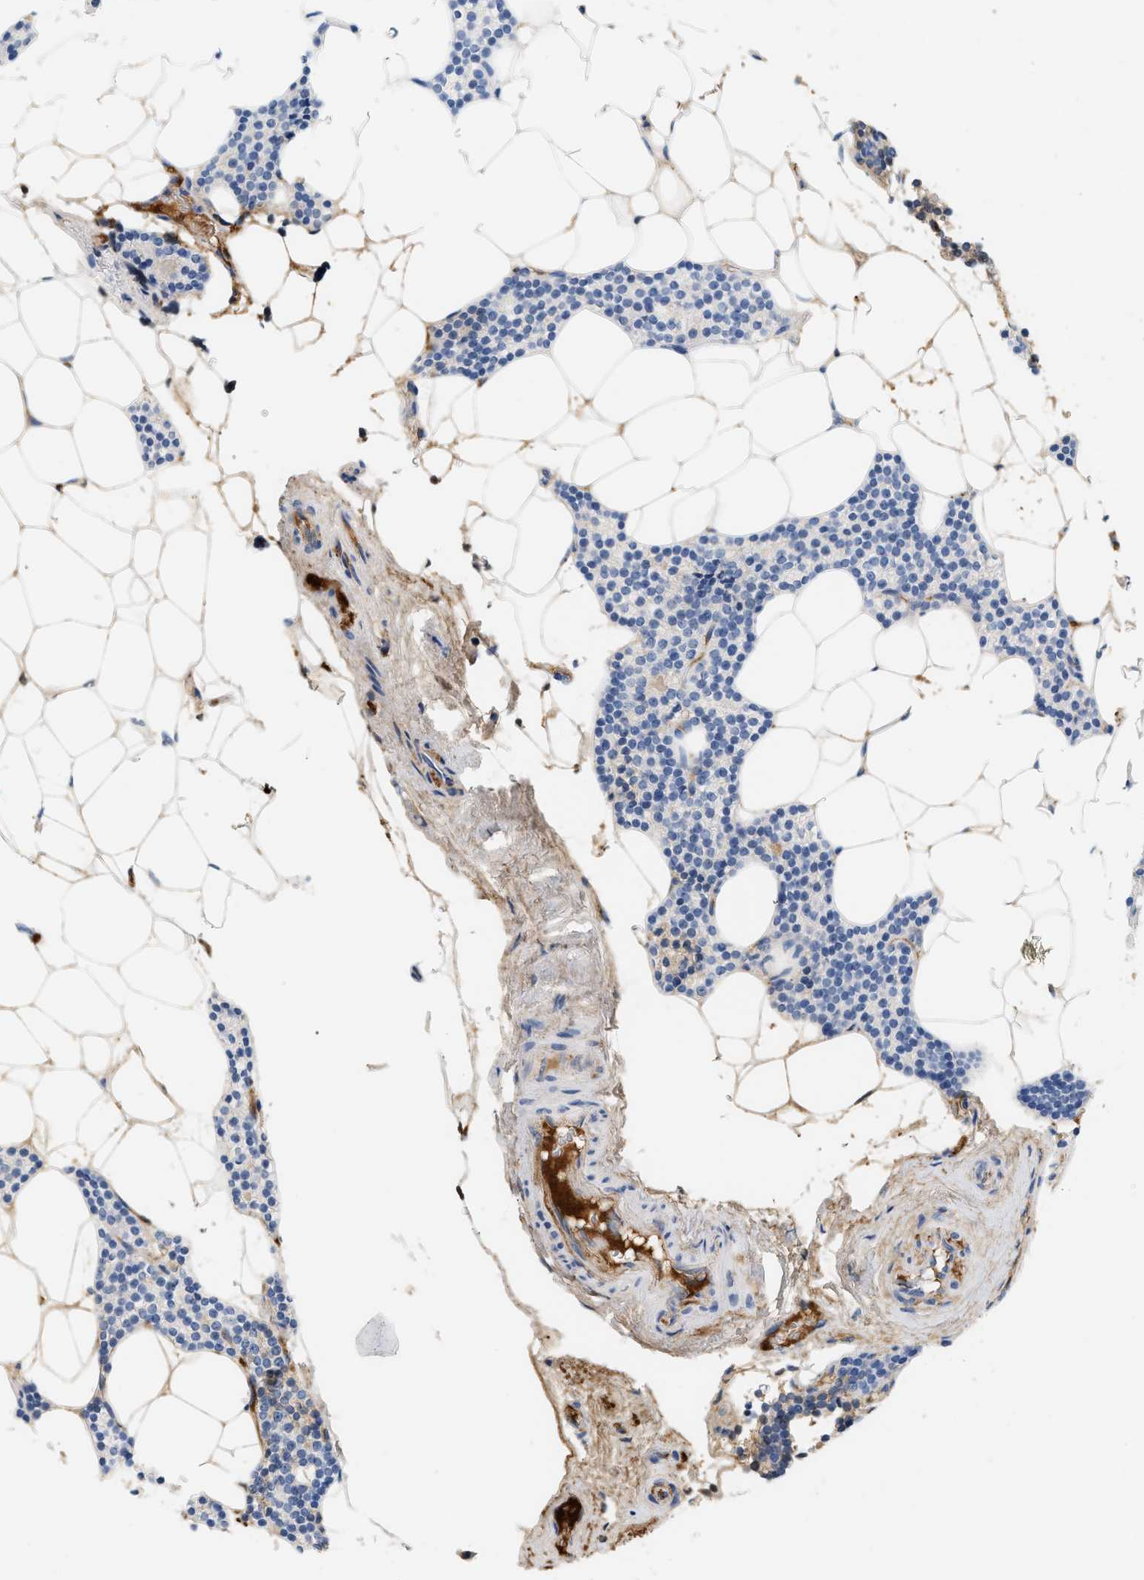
{"staining": {"intensity": "negative", "quantity": "none", "location": "none"}, "tissue": "parathyroid gland", "cell_type": "Glandular cells", "image_type": "normal", "snomed": [{"axis": "morphology", "description": "Normal tissue, NOS"}, {"axis": "morphology", "description": "Adenoma, NOS"}, {"axis": "topography", "description": "Parathyroid gland"}], "caption": "This histopathology image is of normal parathyroid gland stained with IHC to label a protein in brown with the nuclei are counter-stained blue. There is no positivity in glandular cells.", "gene": "CFH", "patient": {"sex": "female", "age": 70}}